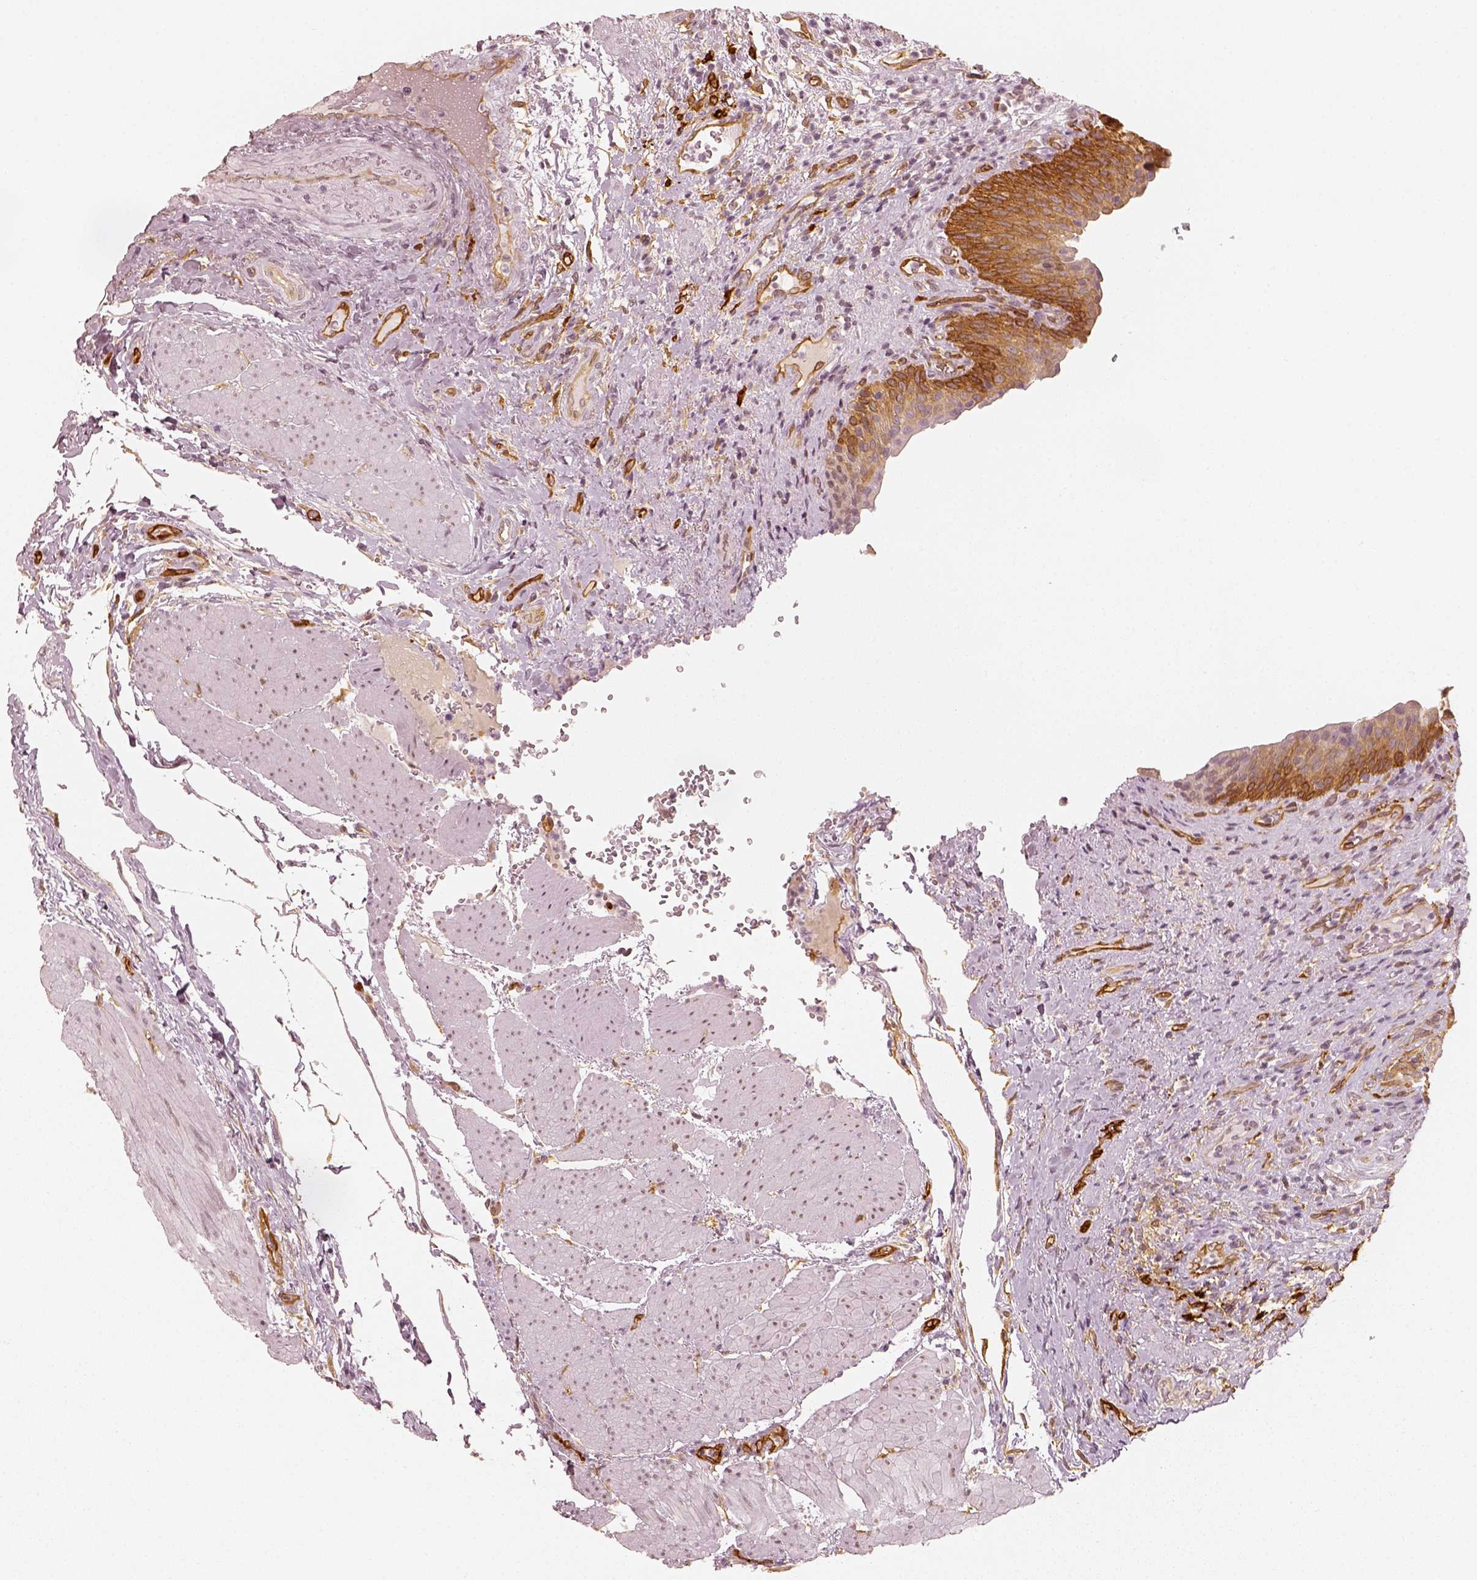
{"staining": {"intensity": "moderate", "quantity": ">75%", "location": "cytoplasmic/membranous"}, "tissue": "urinary bladder", "cell_type": "Urothelial cells", "image_type": "normal", "snomed": [{"axis": "morphology", "description": "Normal tissue, NOS"}, {"axis": "topography", "description": "Urinary bladder"}], "caption": "A brown stain labels moderate cytoplasmic/membranous staining of a protein in urothelial cells of benign human urinary bladder.", "gene": "FSCN1", "patient": {"sex": "male", "age": 66}}